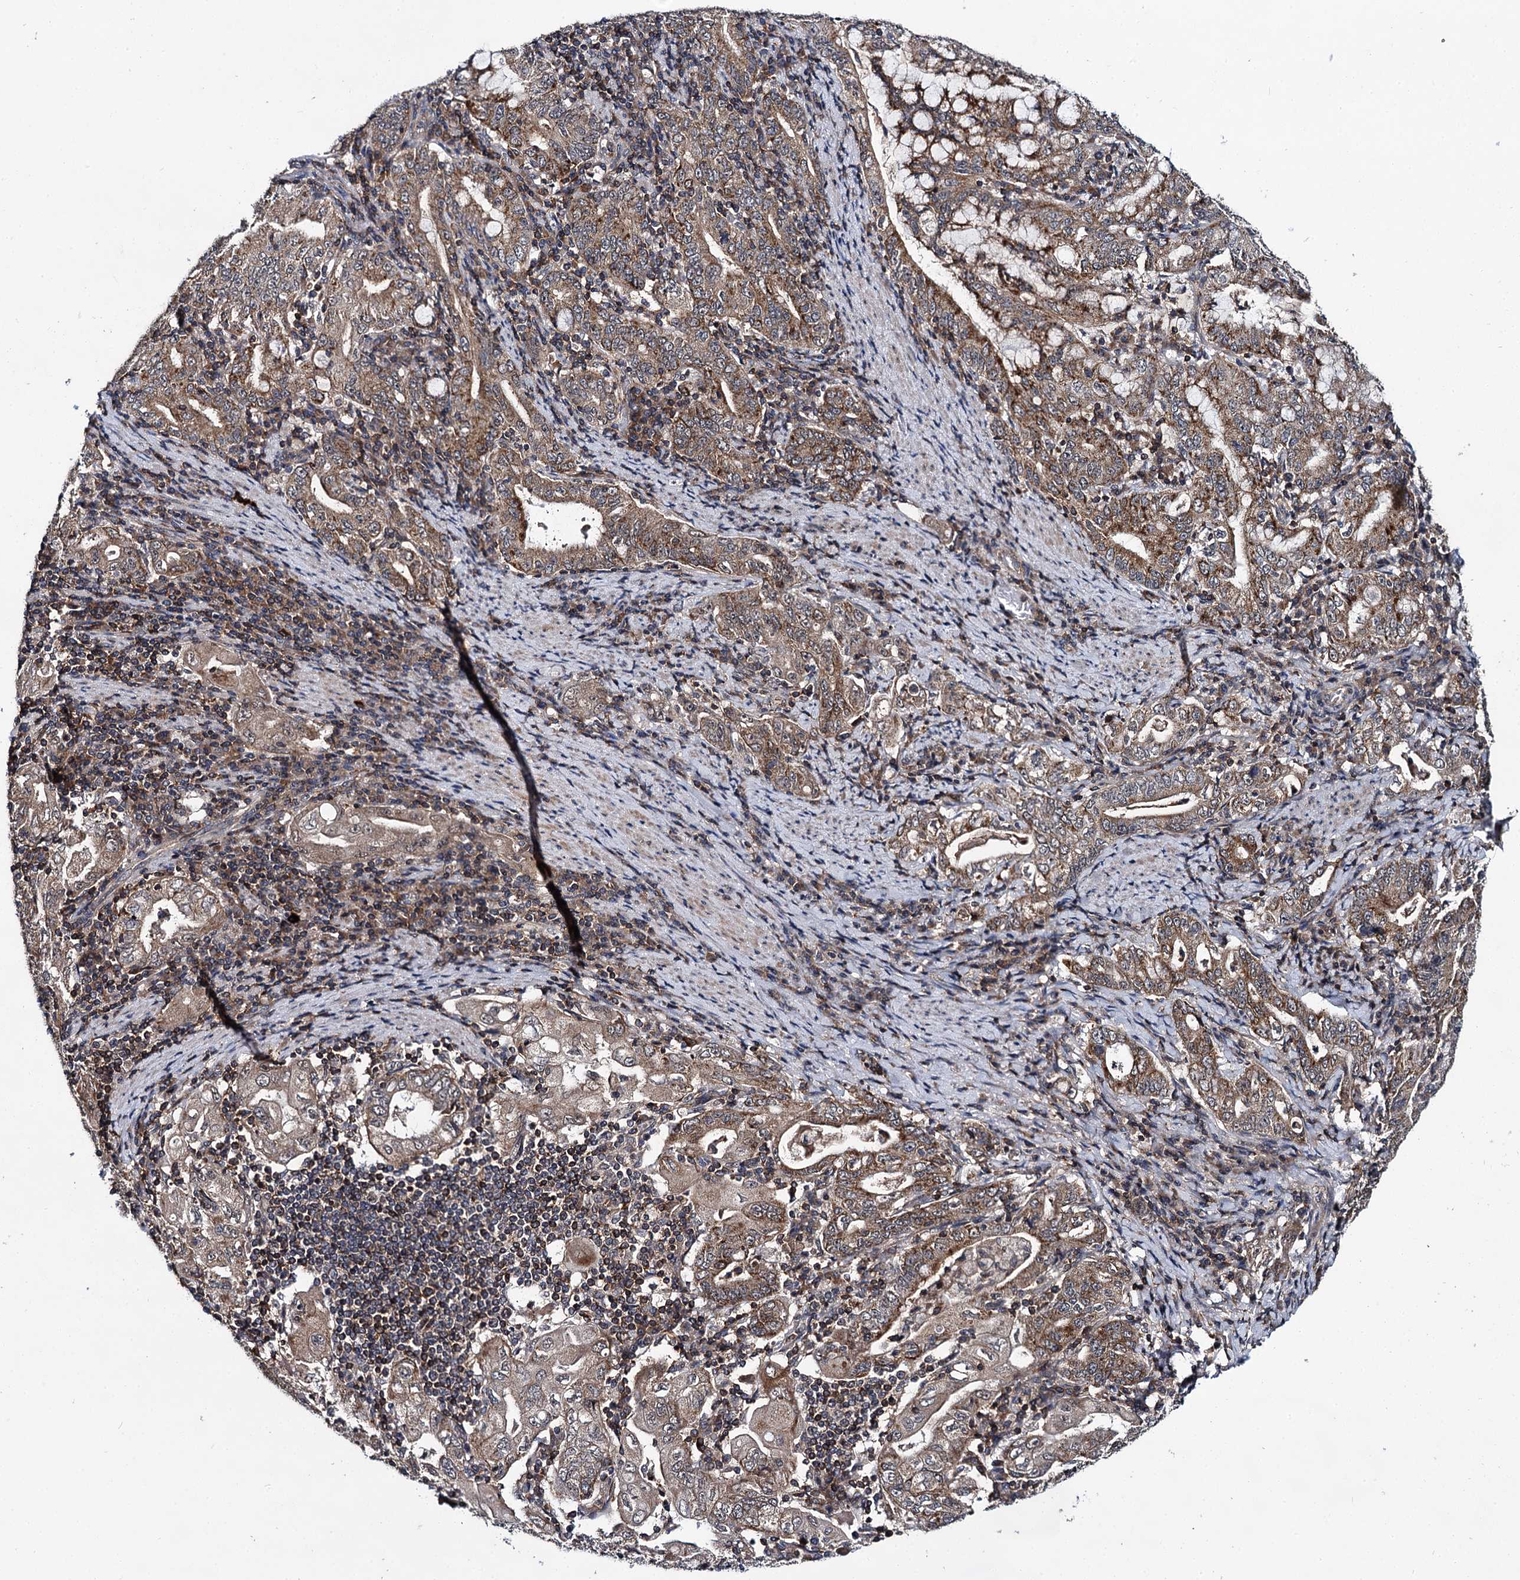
{"staining": {"intensity": "moderate", "quantity": ">75%", "location": "cytoplasmic/membranous"}, "tissue": "stomach cancer", "cell_type": "Tumor cells", "image_type": "cancer", "snomed": [{"axis": "morphology", "description": "Normal tissue, NOS"}, {"axis": "morphology", "description": "Adenocarcinoma, NOS"}, {"axis": "topography", "description": "Esophagus"}, {"axis": "topography", "description": "Stomach, upper"}, {"axis": "topography", "description": "Peripheral nerve tissue"}], "caption": "A brown stain shows moderate cytoplasmic/membranous expression of a protein in human stomach cancer (adenocarcinoma) tumor cells.", "gene": "ABLIM1", "patient": {"sex": "male", "age": 62}}